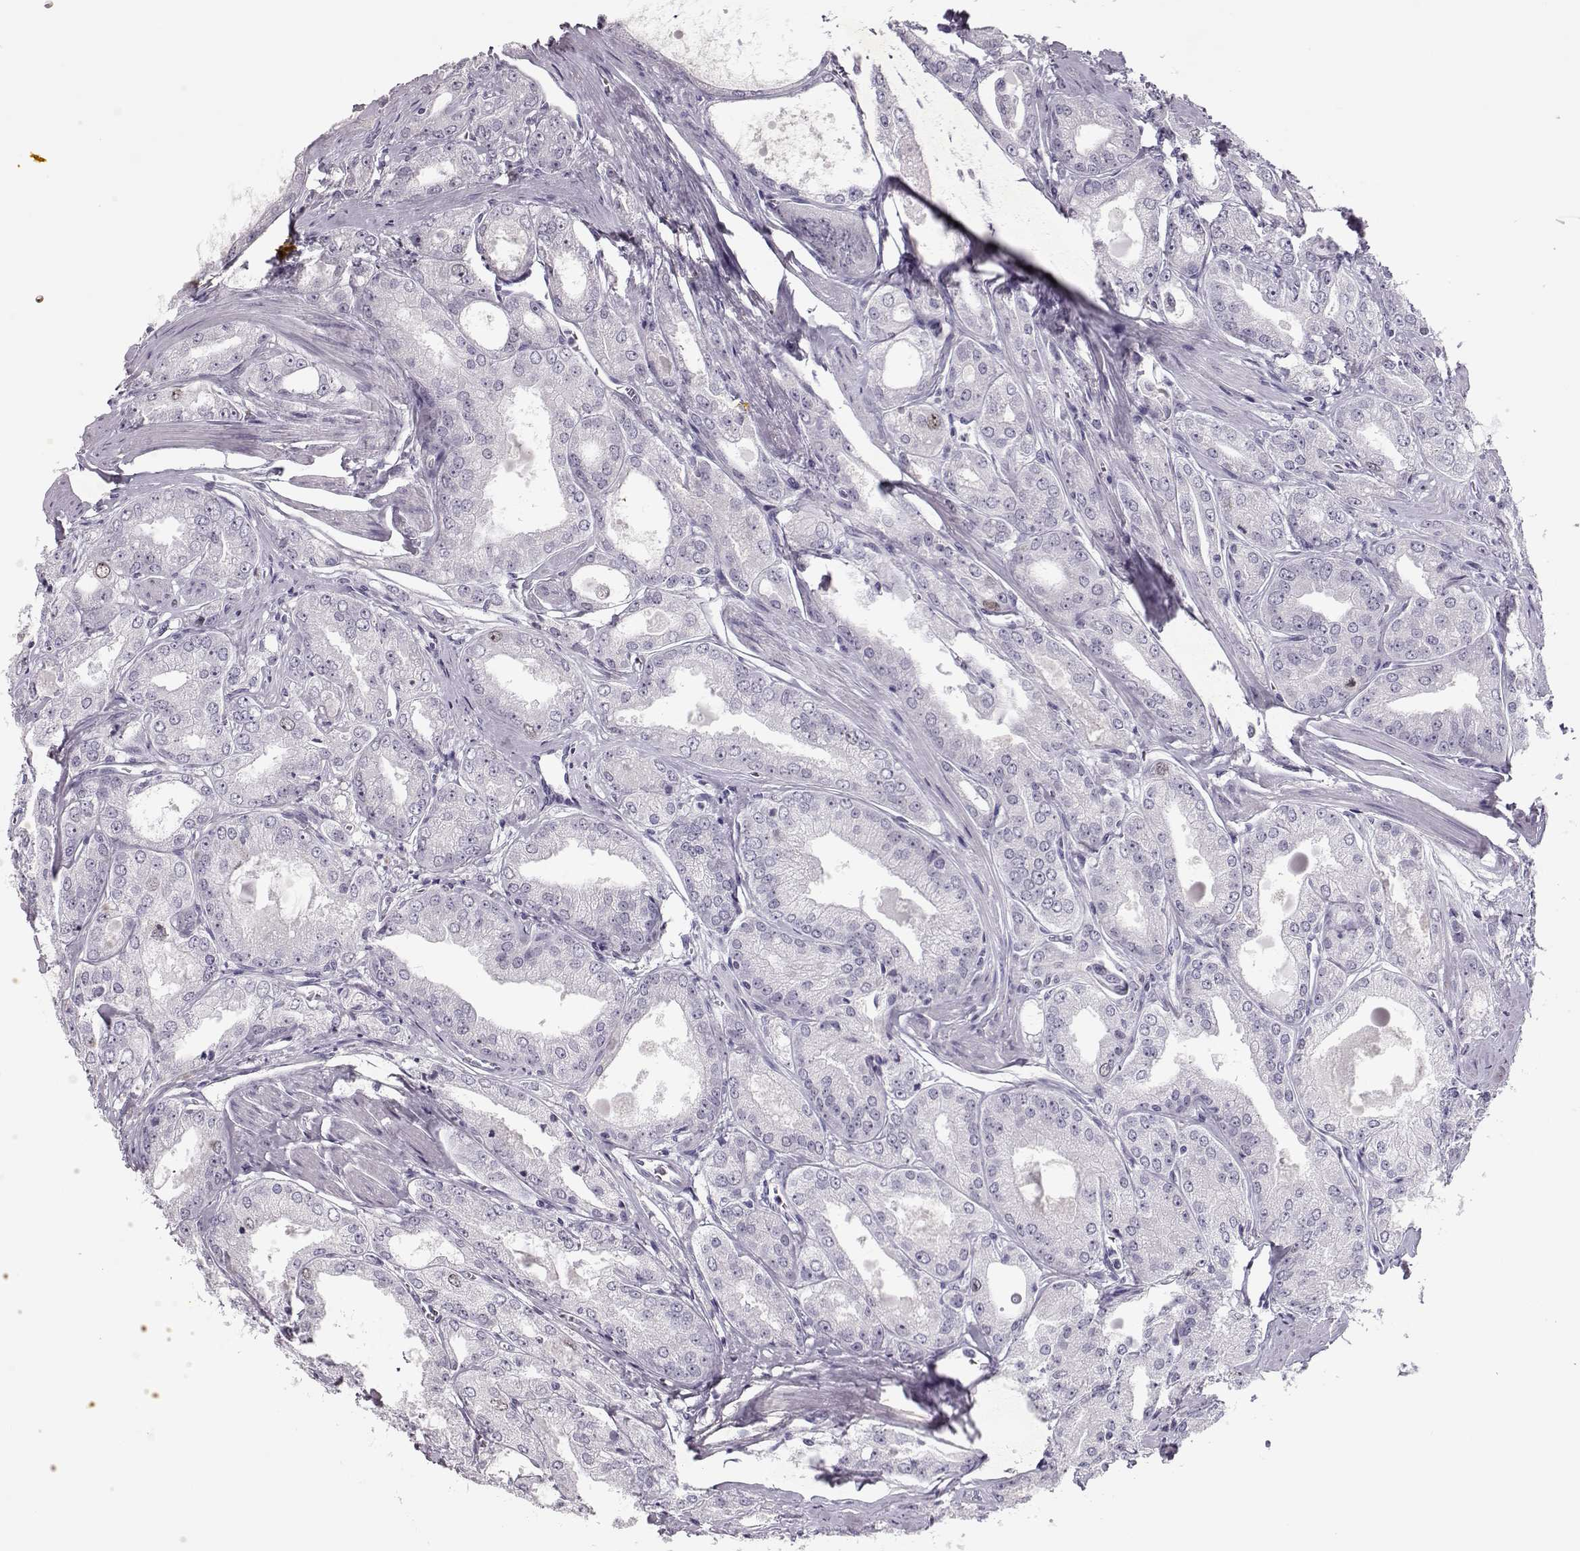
{"staining": {"intensity": "negative", "quantity": "none", "location": "none"}, "tissue": "prostate cancer", "cell_type": "Tumor cells", "image_type": "cancer", "snomed": [{"axis": "morphology", "description": "Adenocarcinoma, NOS"}, {"axis": "morphology", "description": "Adenocarcinoma, High grade"}, {"axis": "topography", "description": "Prostate"}], "caption": "IHC image of prostate high-grade adenocarcinoma stained for a protein (brown), which exhibits no positivity in tumor cells.", "gene": "SGO1", "patient": {"sex": "male", "age": 70}}